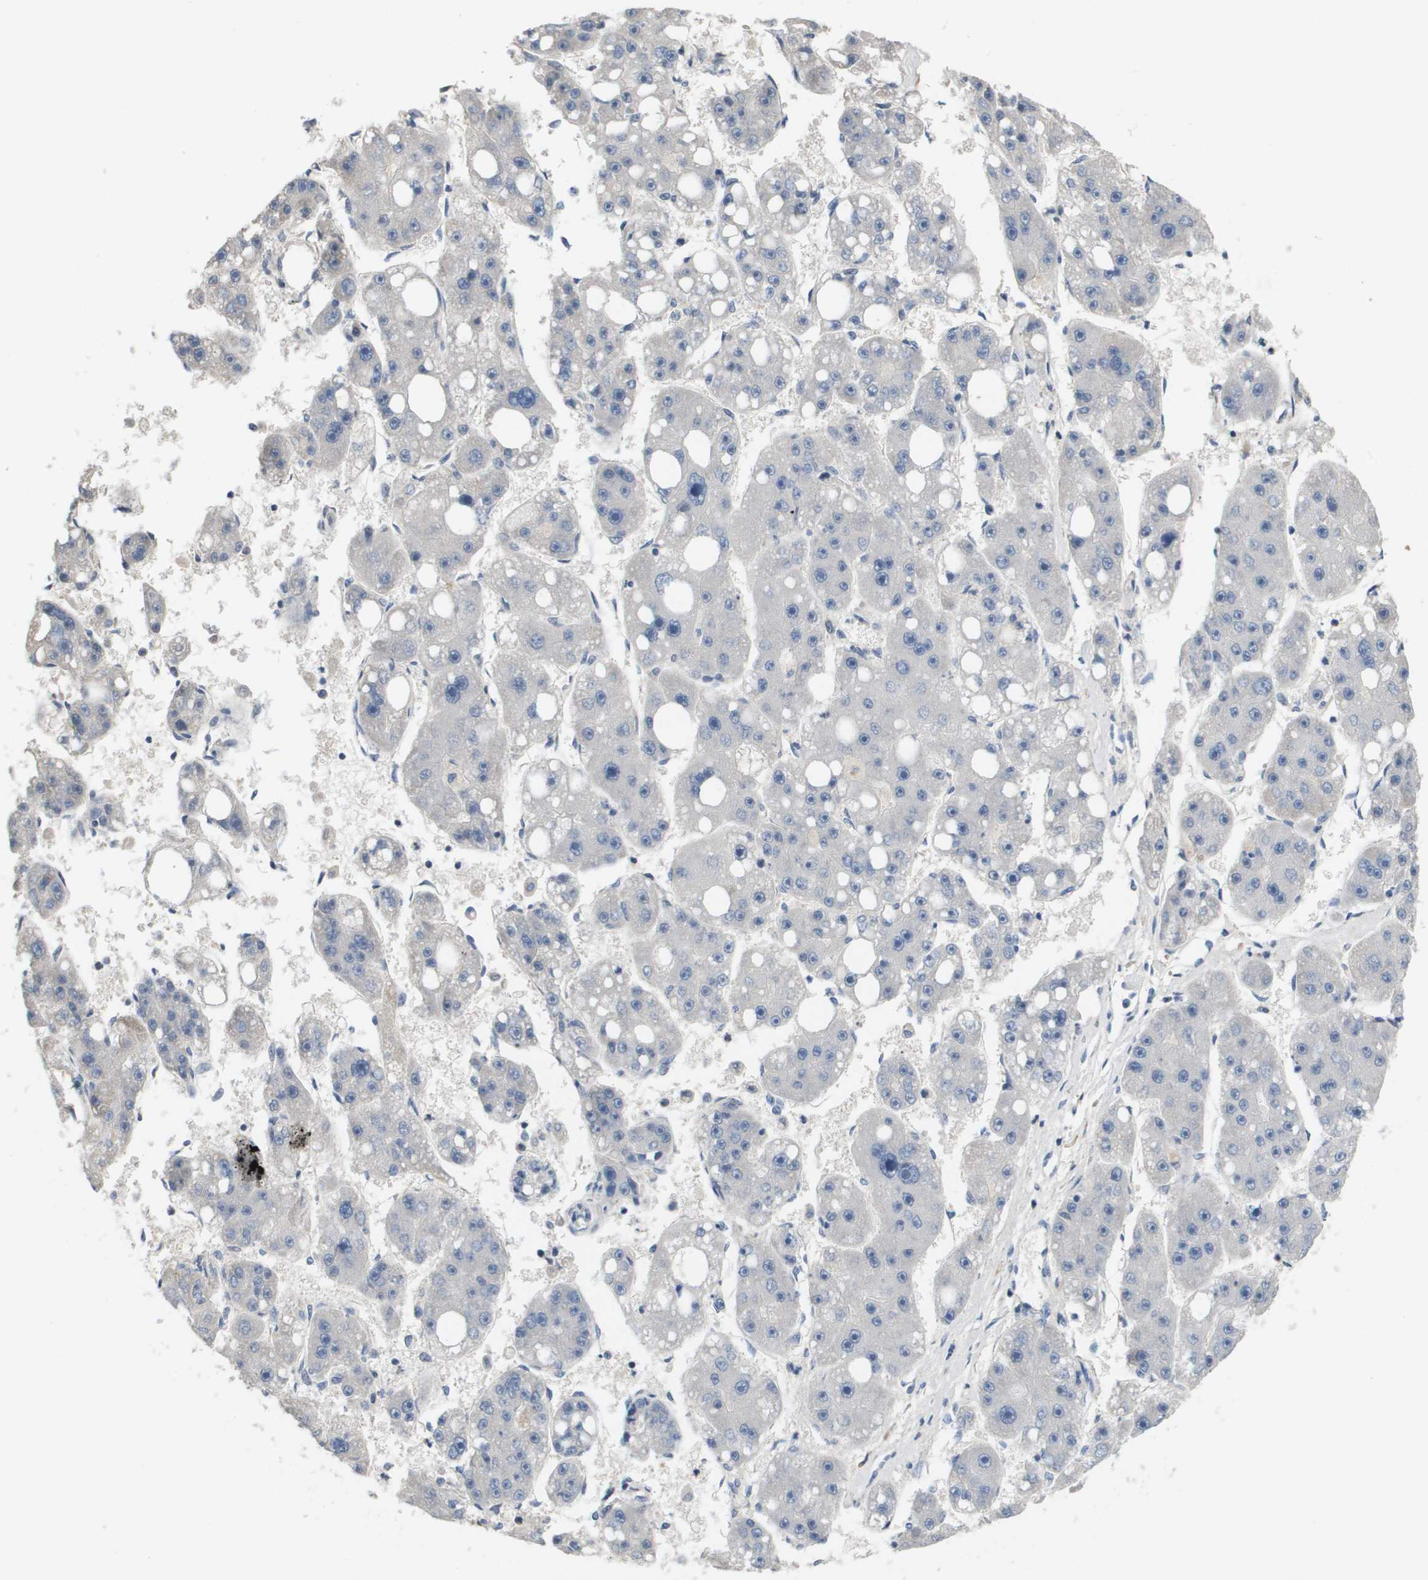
{"staining": {"intensity": "negative", "quantity": "none", "location": "none"}, "tissue": "liver cancer", "cell_type": "Tumor cells", "image_type": "cancer", "snomed": [{"axis": "morphology", "description": "Carcinoma, Hepatocellular, NOS"}, {"axis": "topography", "description": "Liver"}], "caption": "Protein analysis of liver cancer shows no significant staining in tumor cells. Nuclei are stained in blue.", "gene": "CAPN11", "patient": {"sex": "female", "age": 61}}